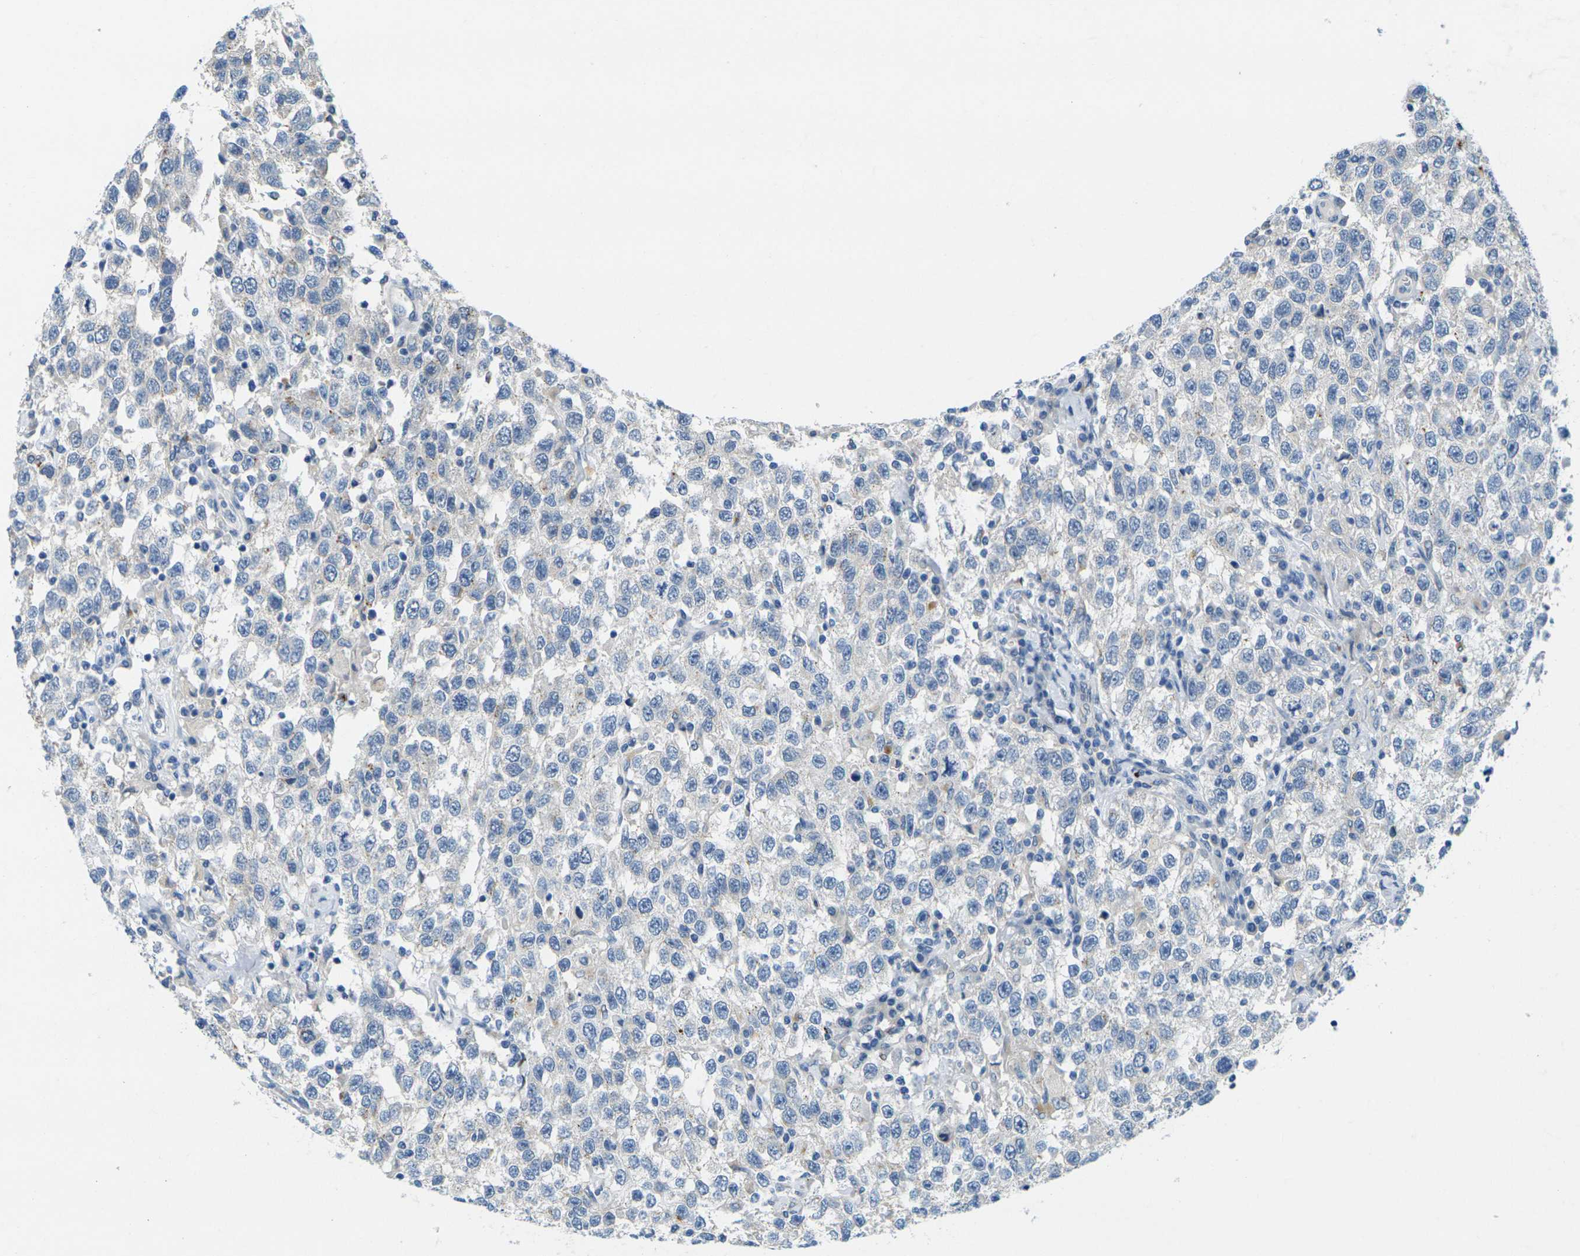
{"staining": {"intensity": "negative", "quantity": "none", "location": "none"}, "tissue": "testis cancer", "cell_type": "Tumor cells", "image_type": "cancer", "snomed": [{"axis": "morphology", "description": "Seminoma, NOS"}, {"axis": "topography", "description": "Testis"}], "caption": "Image shows no protein expression in tumor cells of seminoma (testis) tissue.", "gene": "CYP2C8", "patient": {"sex": "male", "age": 41}}